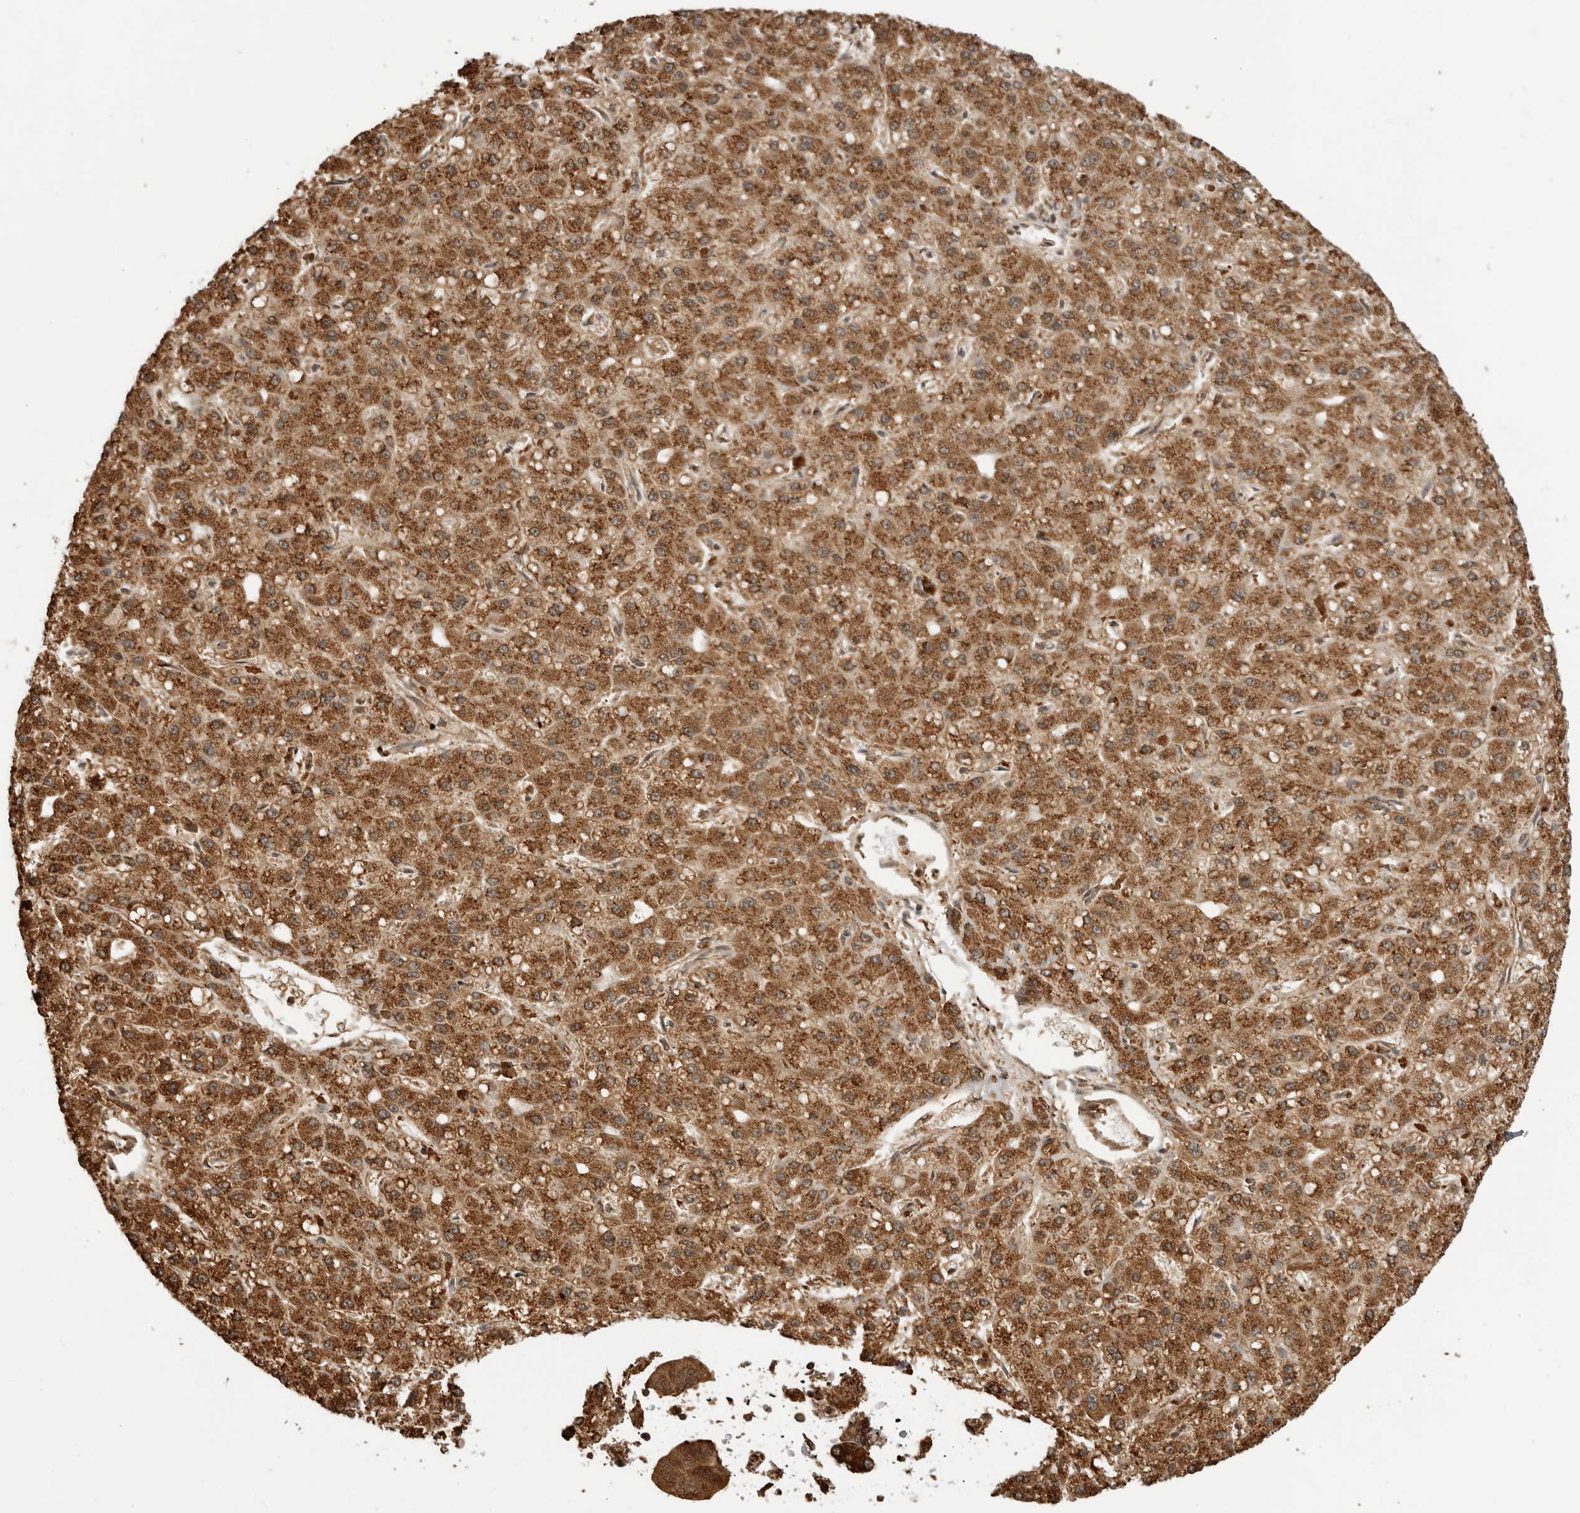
{"staining": {"intensity": "strong", "quantity": ">75%", "location": "cytoplasmic/membranous"}, "tissue": "liver cancer", "cell_type": "Tumor cells", "image_type": "cancer", "snomed": [{"axis": "morphology", "description": "Carcinoma, Hepatocellular, NOS"}, {"axis": "topography", "description": "Liver"}], "caption": "Immunohistochemistry (IHC) of human liver hepatocellular carcinoma displays high levels of strong cytoplasmic/membranous positivity in about >75% of tumor cells.", "gene": "BMP2K", "patient": {"sex": "male", "age": 67}}